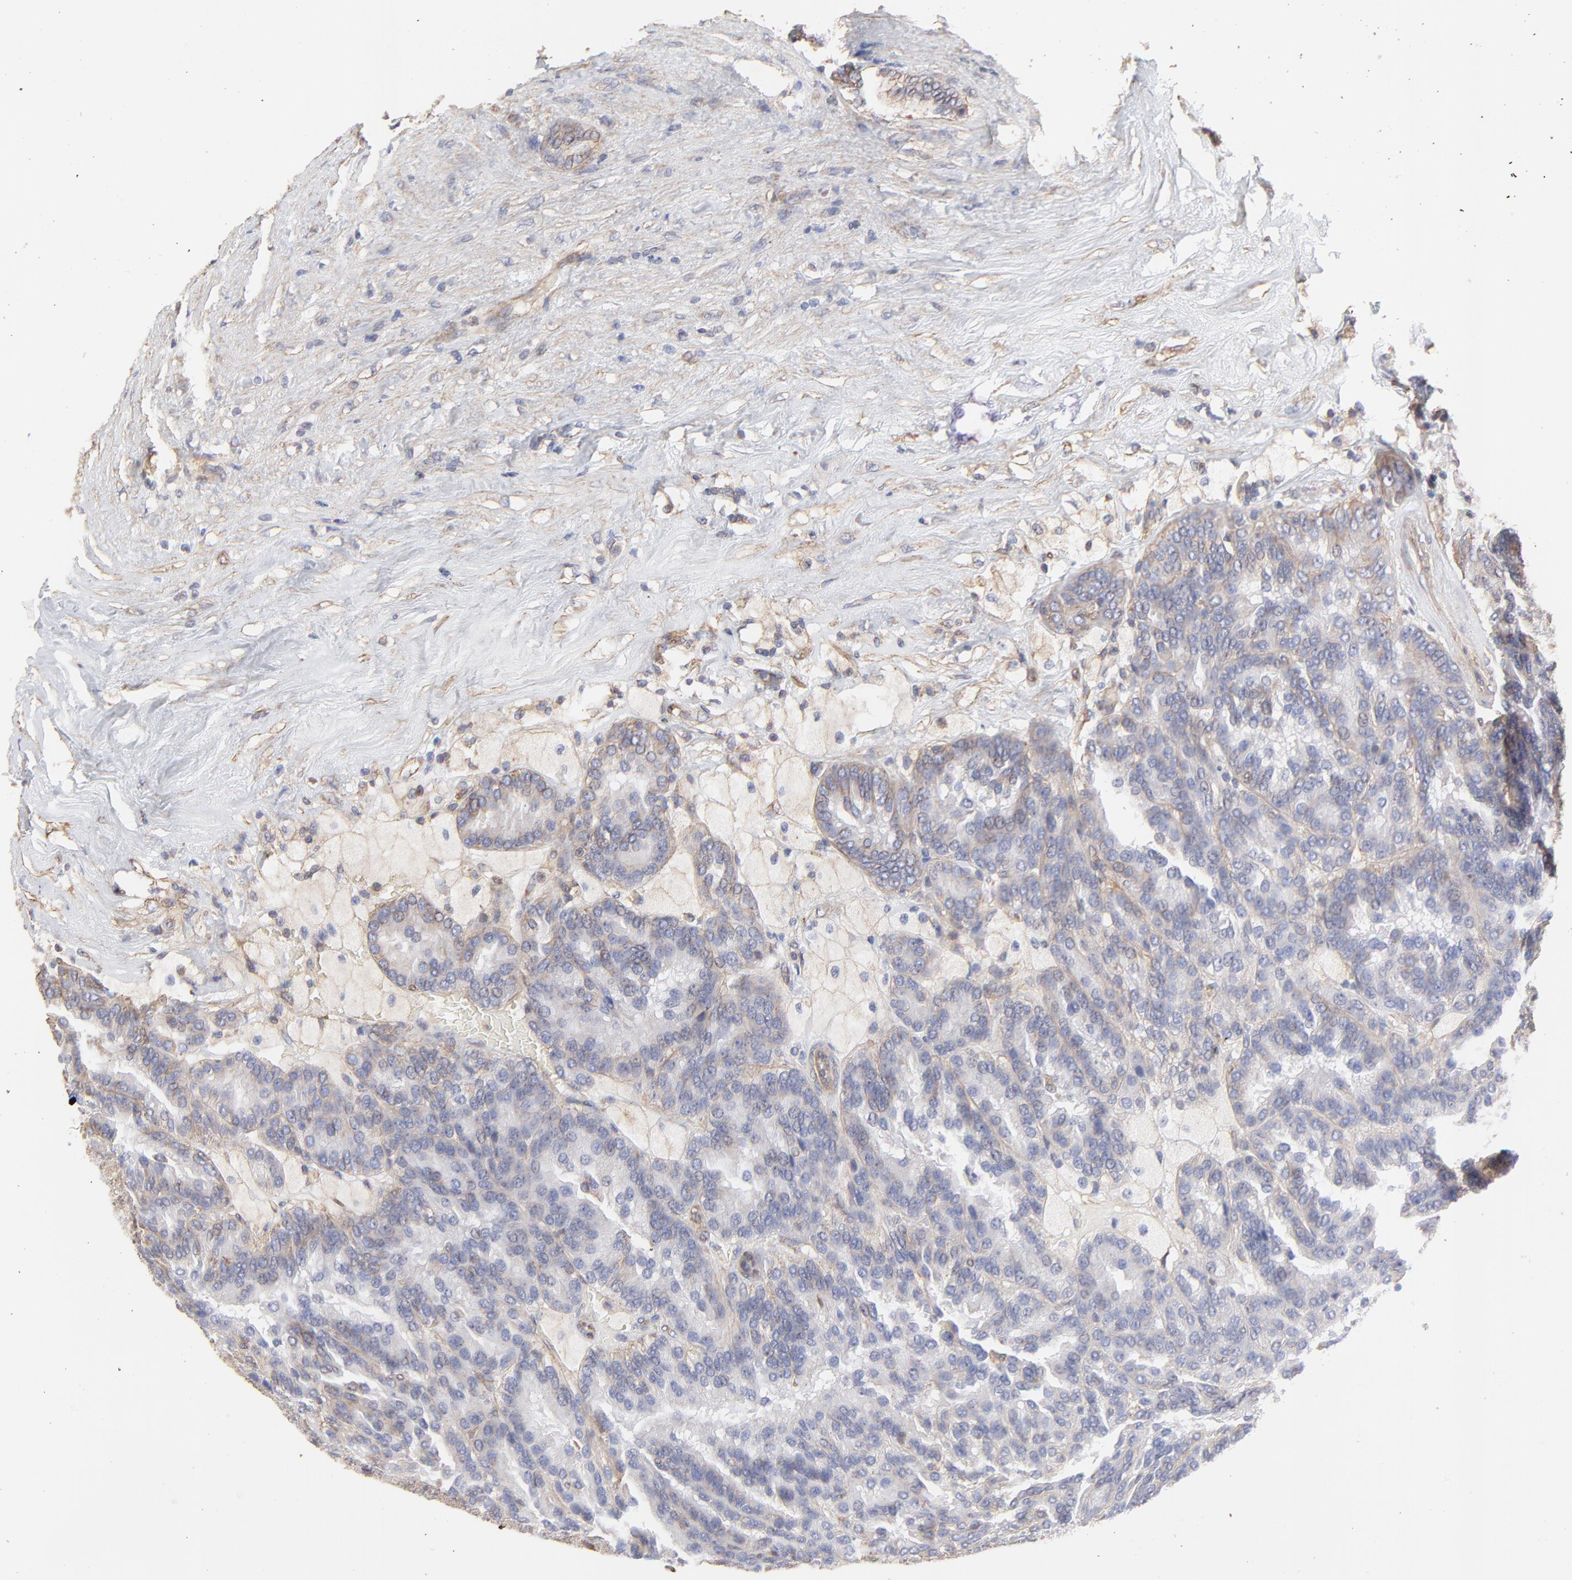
{"staining": {"intensity": "weak", "quantity": "25%-75%", "location": "cytoplasmic/membranous"}, "tissue": "renal cancer", "cell_type": "Tumor cells", "image_type": "cancer", "snomed": [{"axis": "morphology", "description": "Adenocarcinoma, NOS"}, {"axis": "topography", "description": "Kidney"}], "caption": "An IHC photomicrograph of tumor tissue is shown. Protein staining in brown highlights weak cytoplasmic/membranous positivity in renal cancer within tumor cells. The staining was performed using DAB to visualize the protein expression in brown, while the nuclei were stained in blue with hematoxylin (Magnification: 20x).", "gene": "LRCH2", "patient": {"sex": "male", "age": 46}}